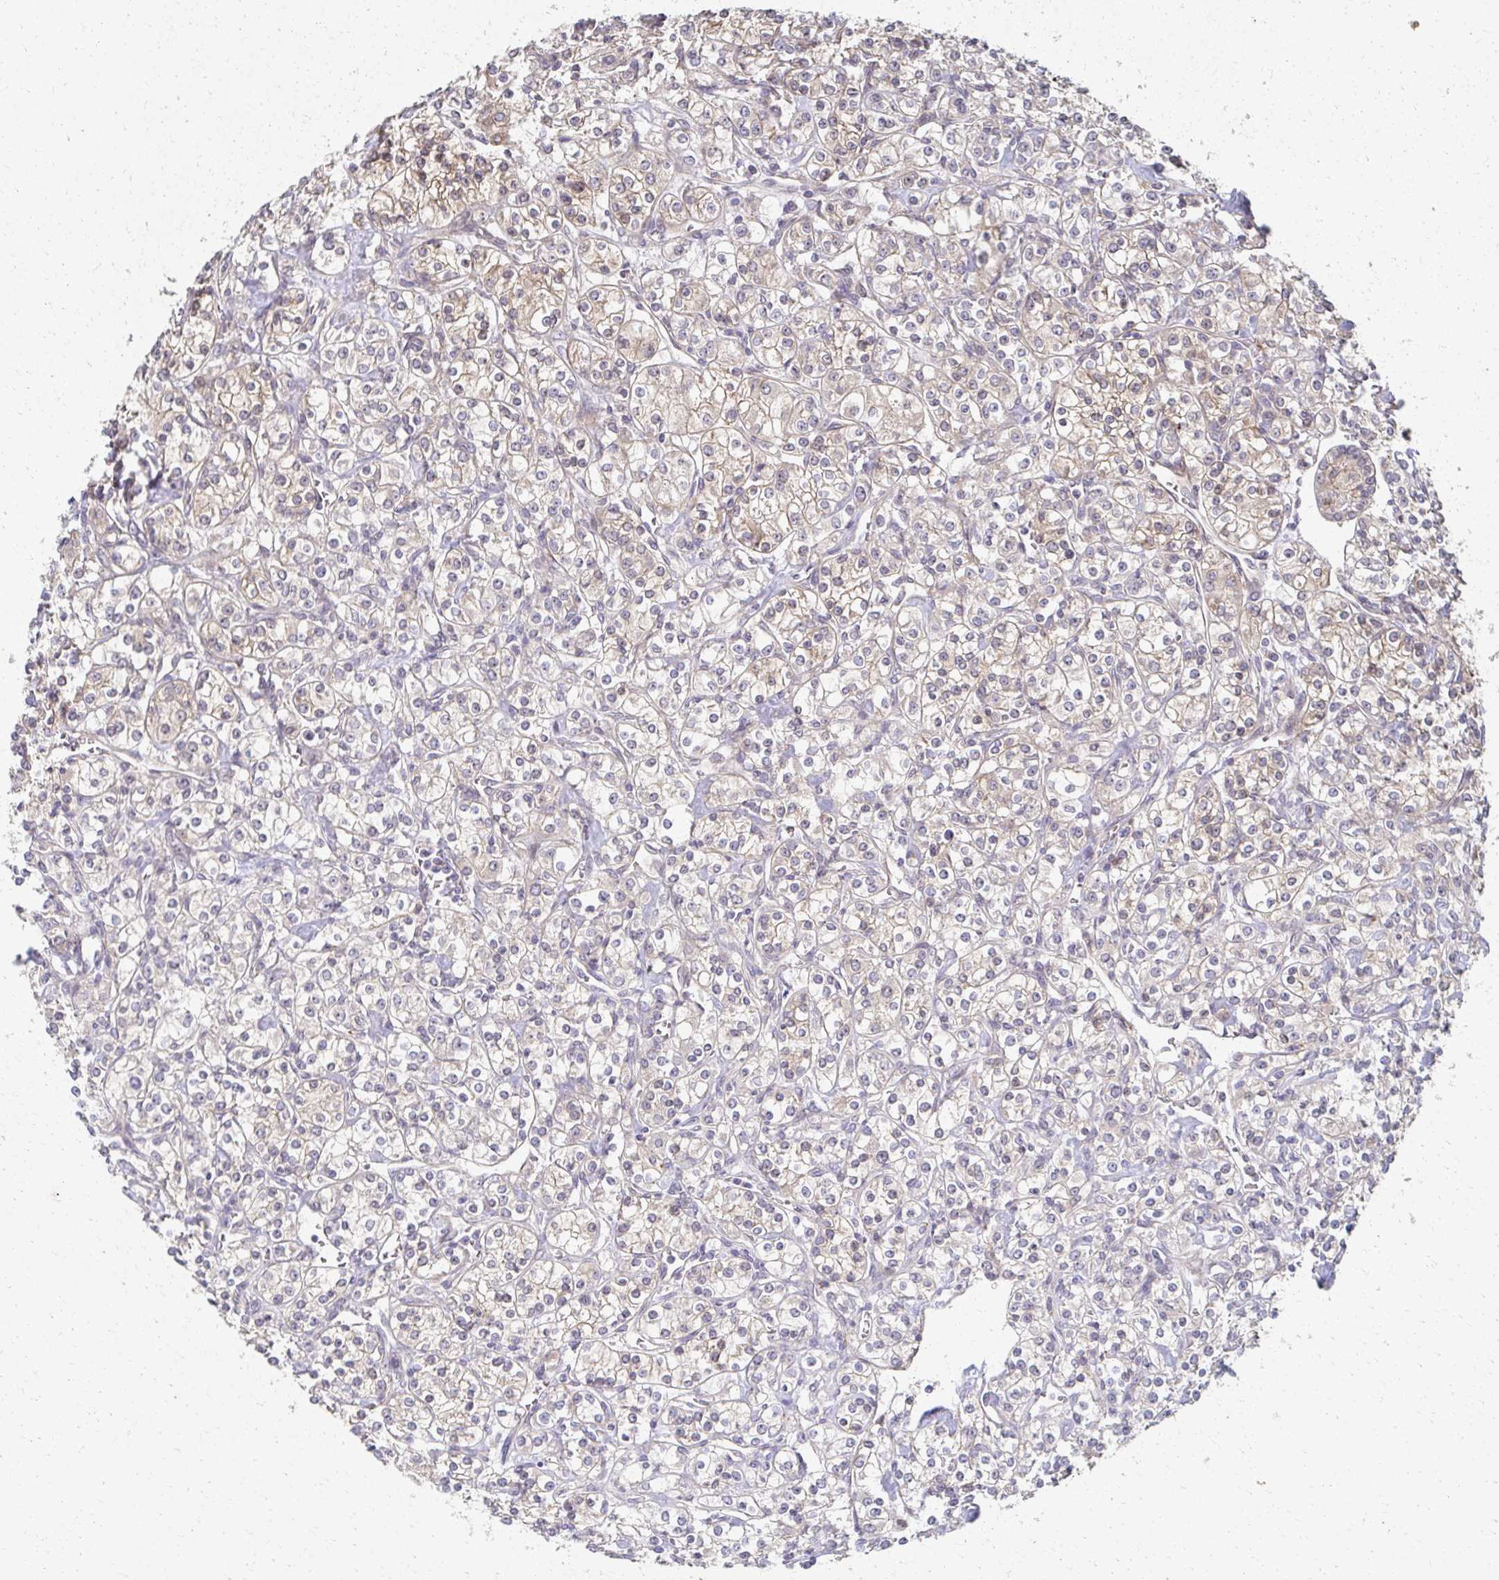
{"staining": {"intensity": "weak", "quantity": "25%-75%", "location": "cytoplasmic/membranous"}, "tissue": "renal cancer", "cell_type": "Tumor cells", "image_type": "cancer", "snomed": [{"axis": "morphology", "description": "Adenocarcinoma, NOS"}, {"axis": "topography", "description": "Kidney"}], "caption": "Adenocarcinoma (renal) stained with immunohistochemistry (IHC) reveals weak cytoplasmic/membranous positivity in approximately 25%-75% of tumor cells. Nuclei are stained in blue.", "gene": "EOLA2", "patient": {"sex": "male", "age": 77}}